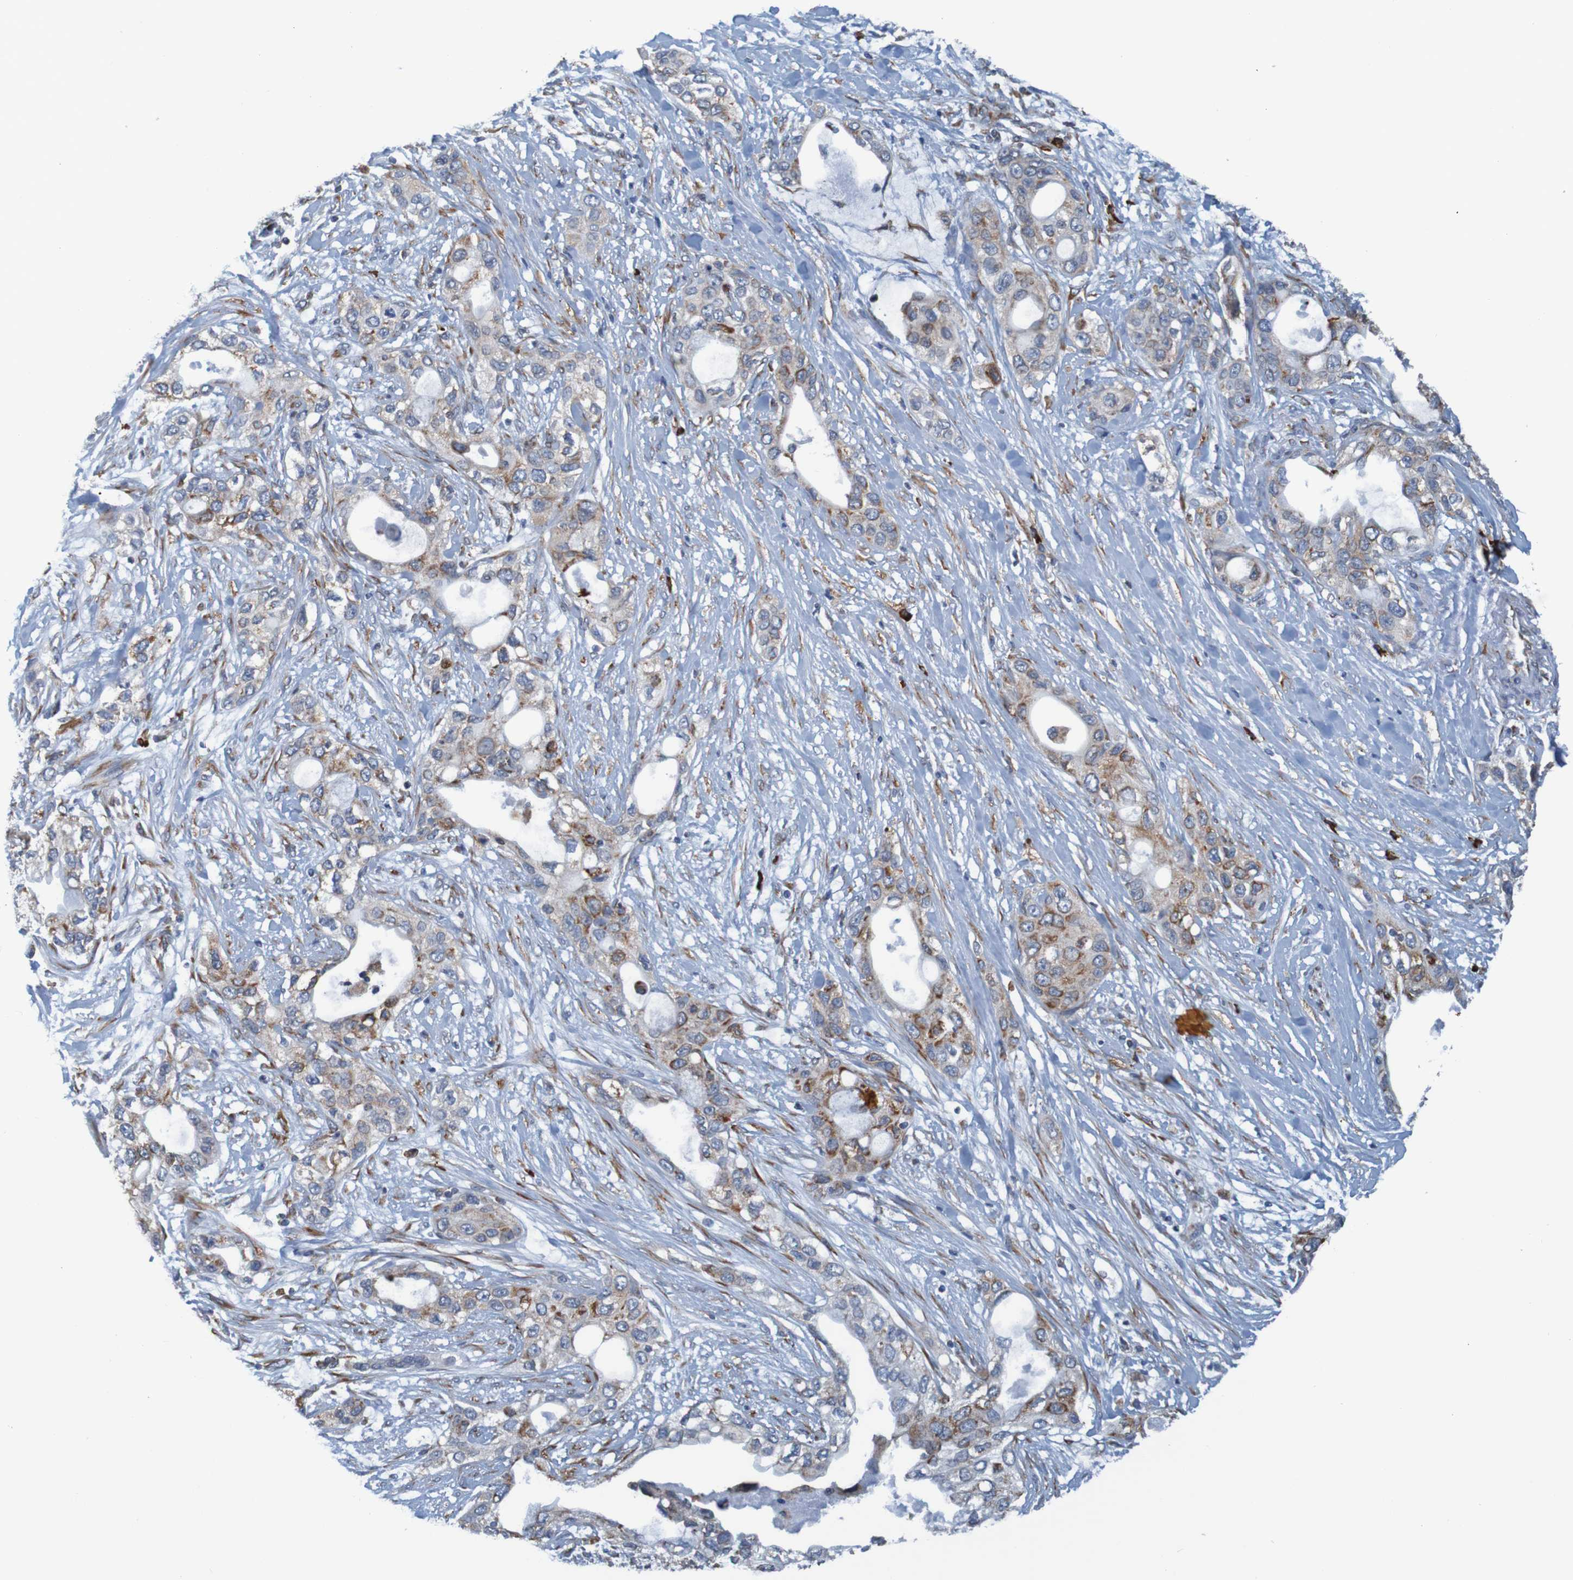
{"staining": {"intensity": "weak", "quantity": ">75%", "location": "cytoplasmic/membranous"}, "tissue": "pancreatic cancer", "cell_type": "Tumor cells", "image_type": "cancer", "snomed": [{"axis": "morphology", "description": "Adenocarcinoma, NOS"}, {"axis": "topography", "description": "Pancreas"}], "caption": "Immunohistochemistry (IHC) image of human adenocarcinoma (pancreatic) stained for a protein (brown), which shows low levels of weak cytoplasmic/membranous staining in about >75% of tumor cells.", "gene": "SSR1", "patient": {"sex": "female", "age": 70}}